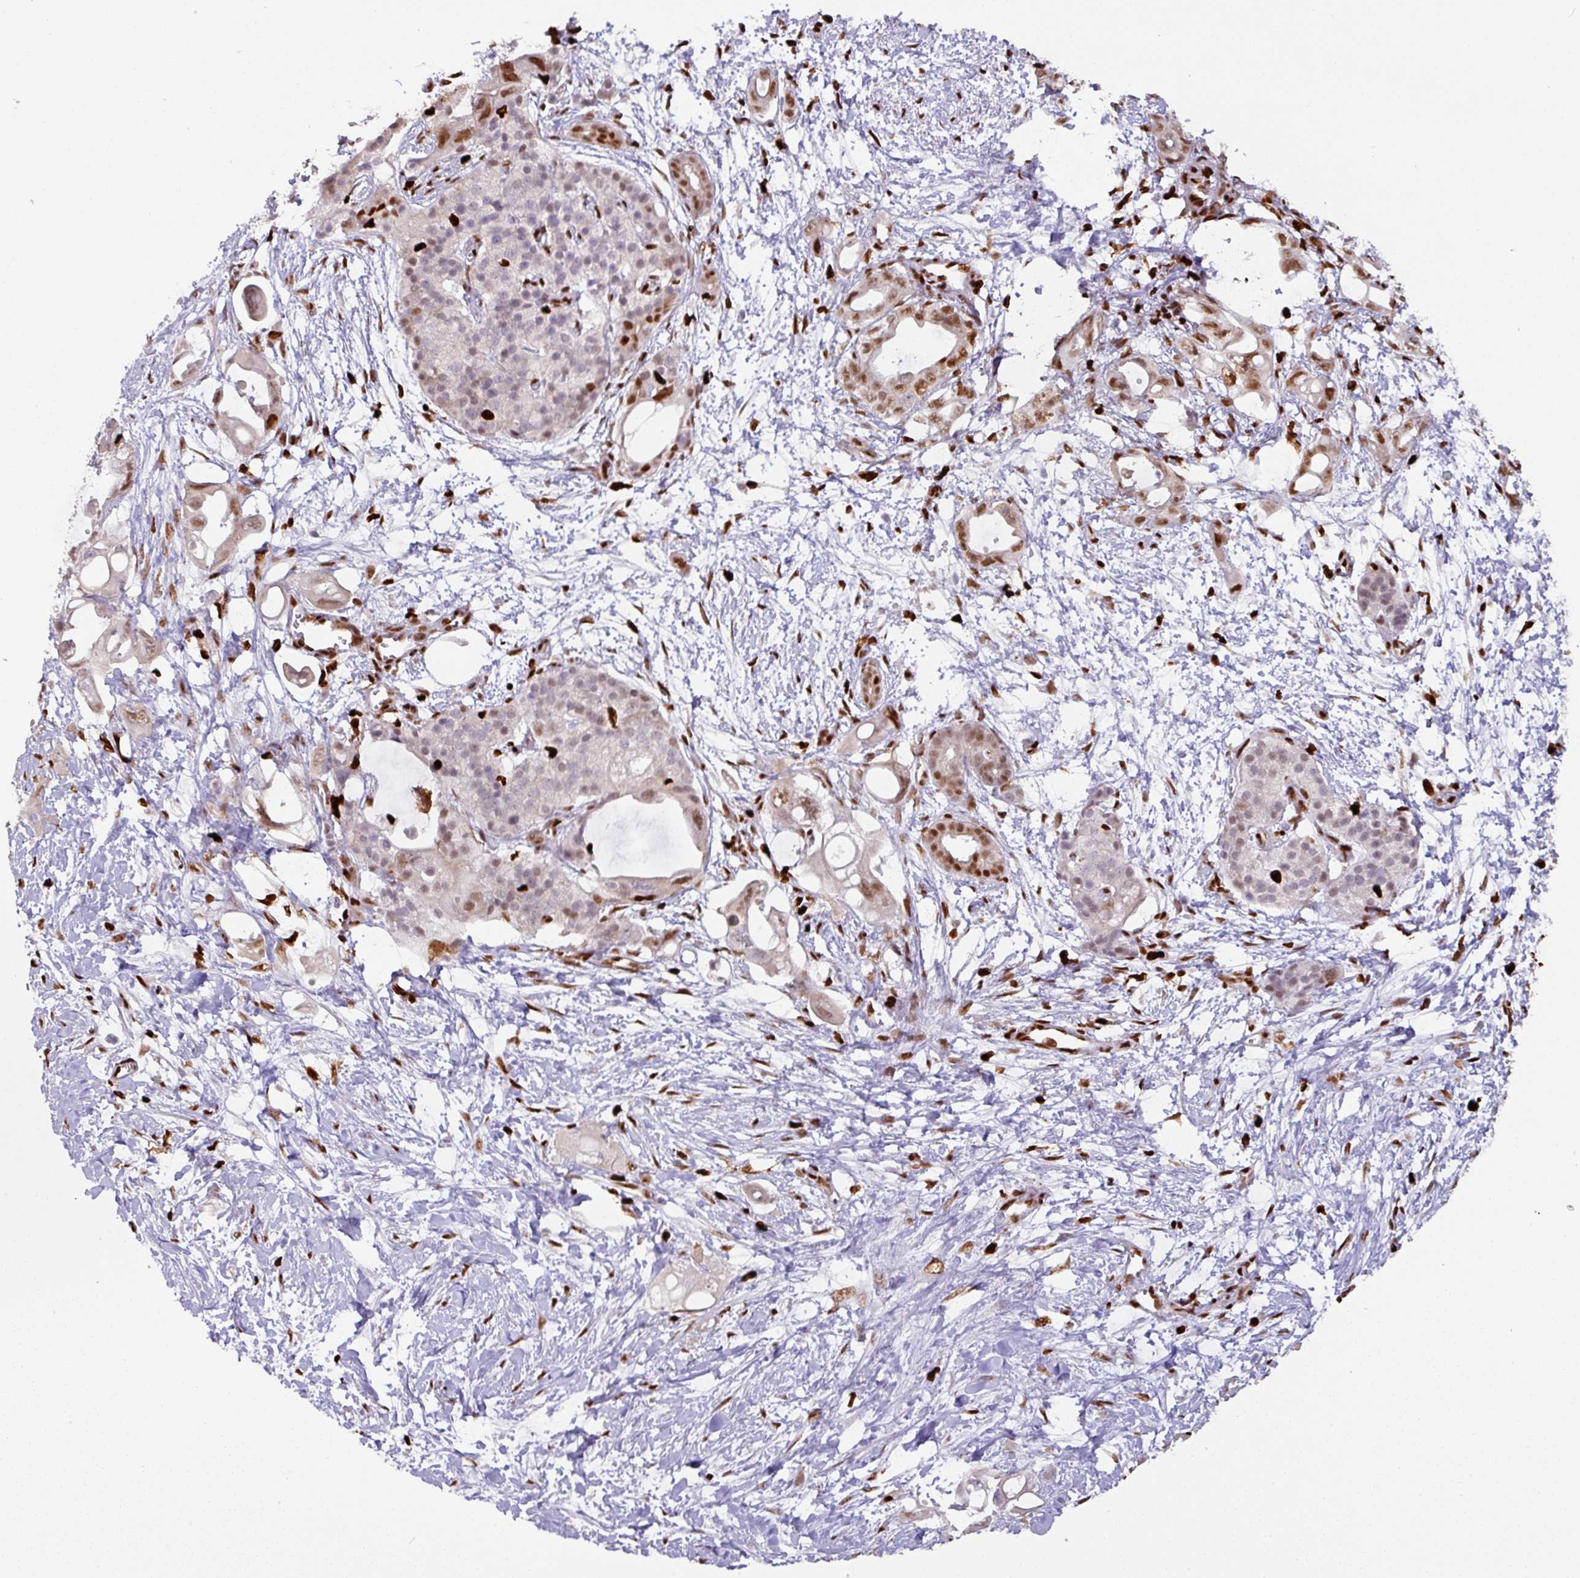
{"staining": {"intensity": "moderate", "quantity": ">75%", "location": "nuclear"}, "tissue": "pancreatic cancer", "cell_type": "Tumor cells", "image_type": "cancer", "snomed": [{"axis": "morphology", "description": "Adenocarcinoma, NOS"}, {"axis": "topography", "description": "Pancreas"}], "caption": "Immunohistochemical staining of pancreatic adenocarcinoma displays medium levels of moderate nuclear positivity in approximately >75% of tumor cells.", "gene": "SAMHD1", "patient": {"sex": "male", "age": 61}}